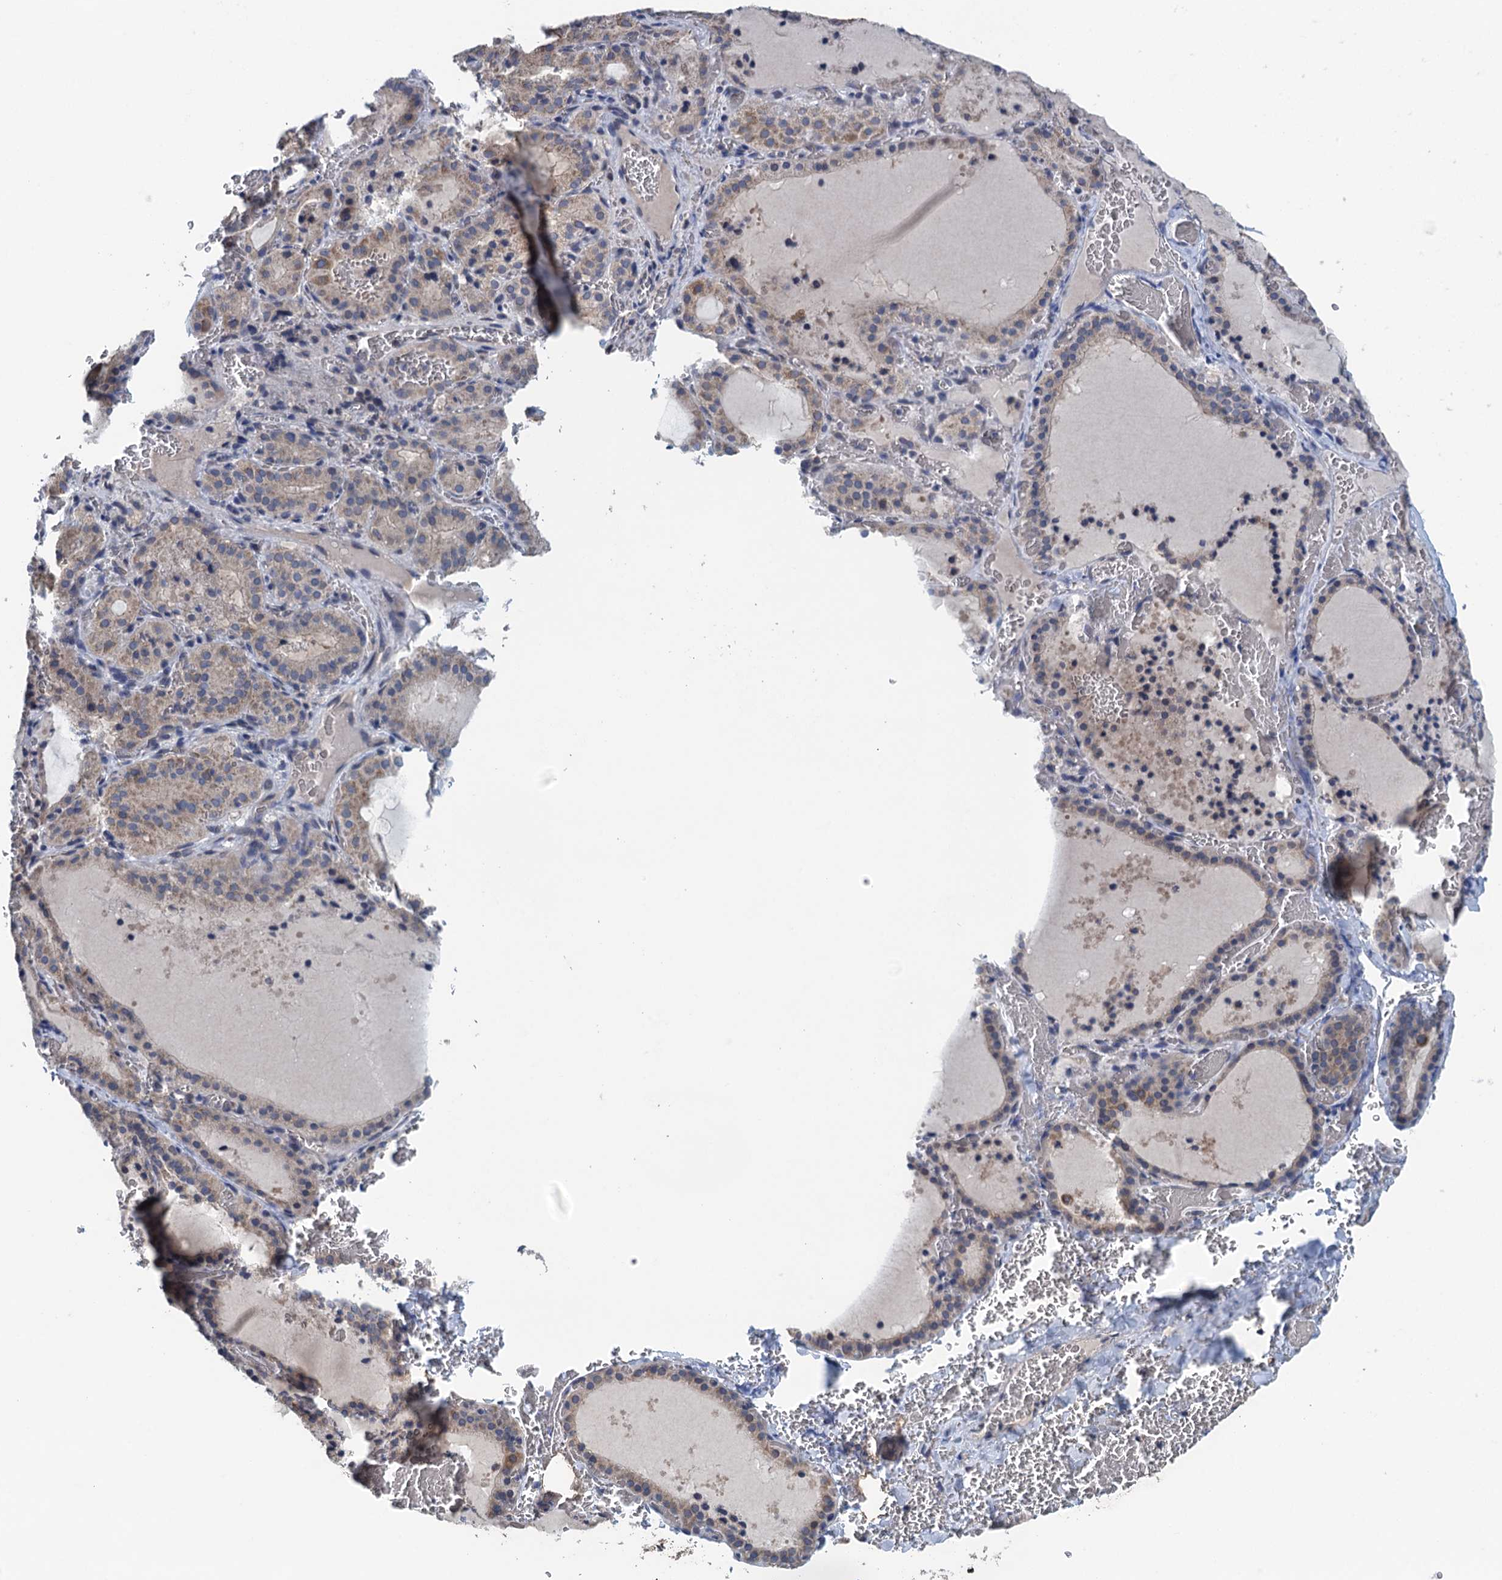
{"staining": {"intensity": "weak", "quantity": "25%-75%", "location": "cytoplasmic/membranous"}, "tissue": "thyroid gland", "cell_type": "Glandular cells", "image_type": "normal", "snomed": [{"axis": "morphology", "description": "Normal tissue, NOS"}, {"axis": "topography", "description": "Thyroid gland"}], "caption": "Thyroid gland was stained to show a protein in brown. There is low levels of weak cytoplasmic/membranous expression in approximately 25%-75% of glandular cells. The protein of interest is shown in brown color, while the nuclei are stained blue.", "gene": "CTU2", "patient": {"sex": "female", "age": 39}}